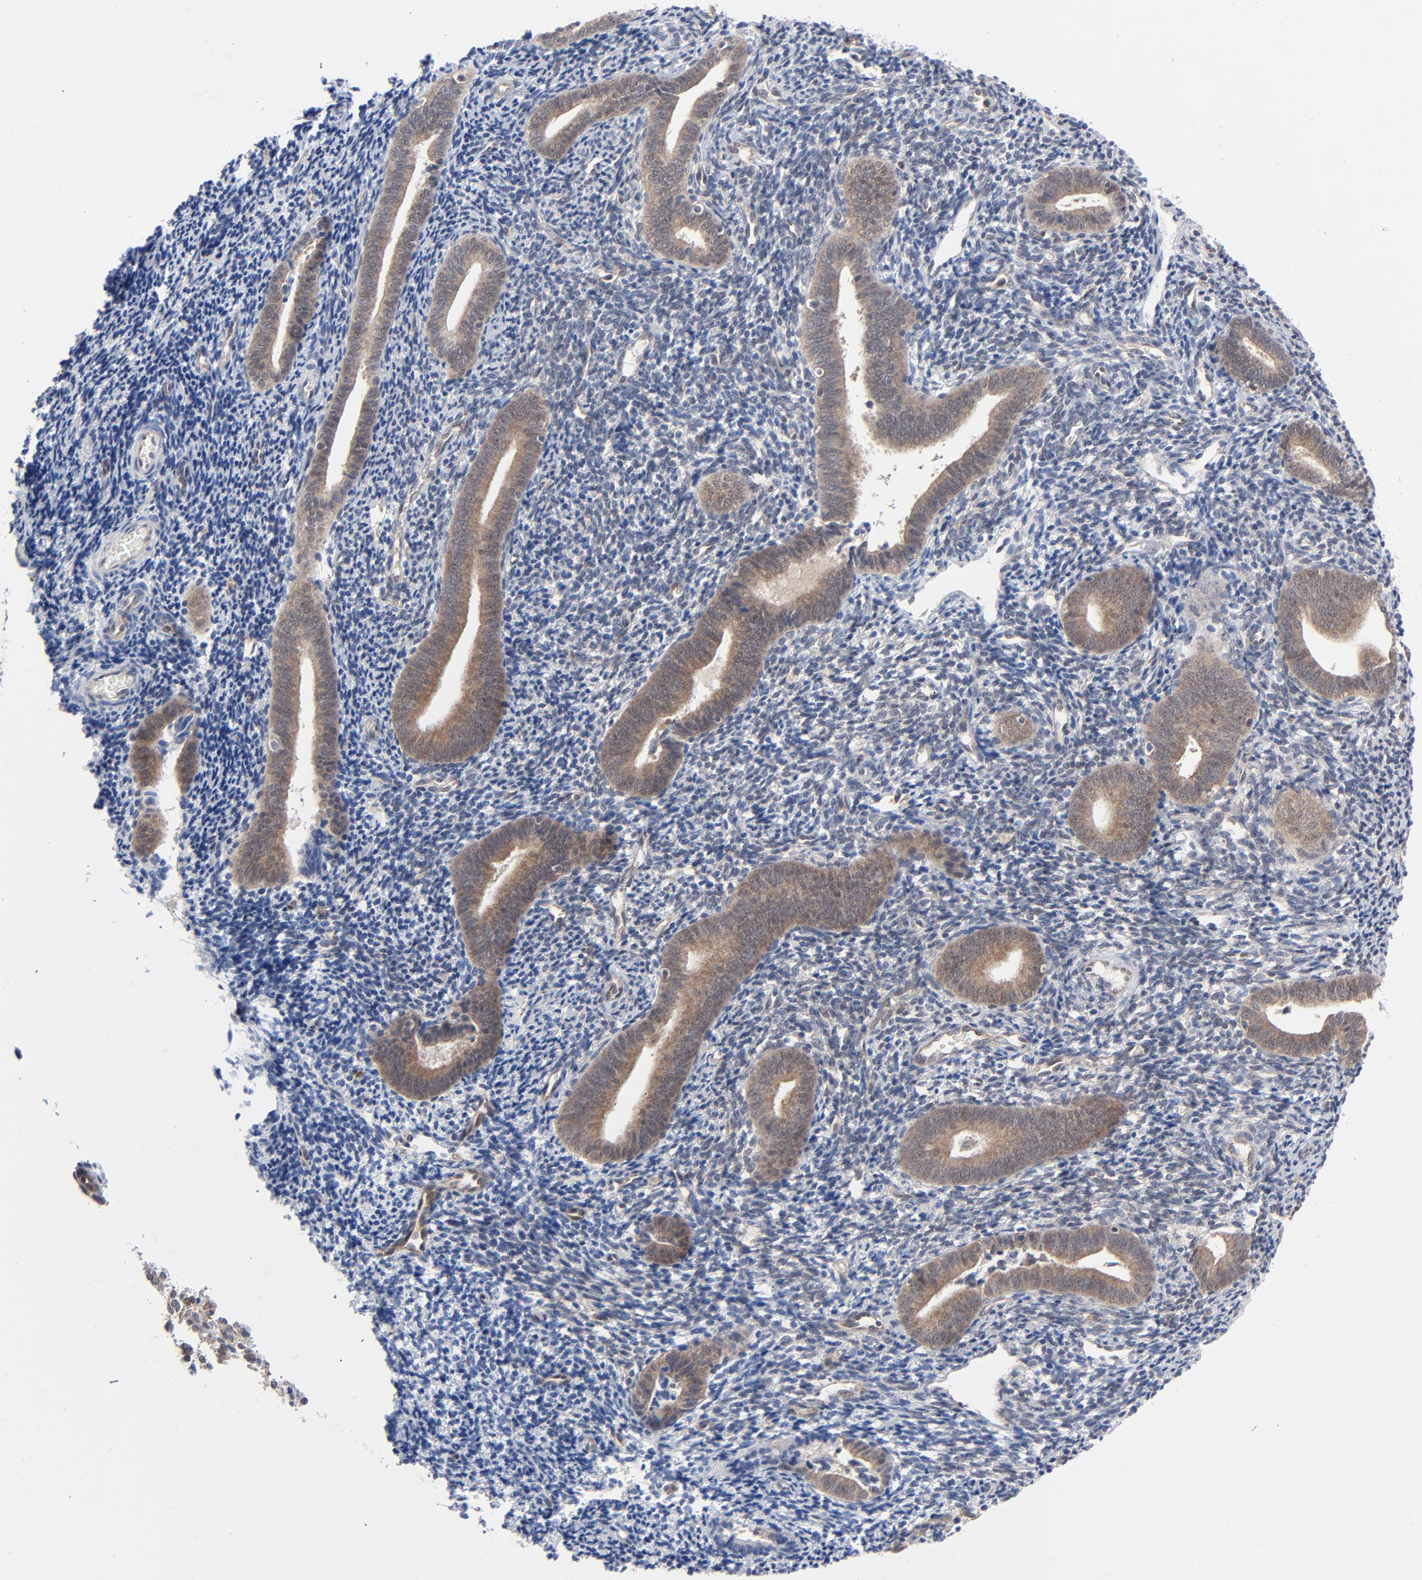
{"staining": {"intensity": "negative", "quantity": "none", "location": "none"}, "tissue": "endometrium", "cell_type": "Cells in endometrial stroma", "image_type": "normal", "snomed": [{"axis": "morphology", "description": "Normal tissue, NOS"}, {"axis": "topography", "description": "Uterus"}, {"axis": "topography", "description": "Endometrium"}], "caption": "The histopathology image displays no significant positivity in cells in endometrial stroma of endometrium.", "gene": "RPS6KB1", "patient": {"sex": "female", "age": 33}}